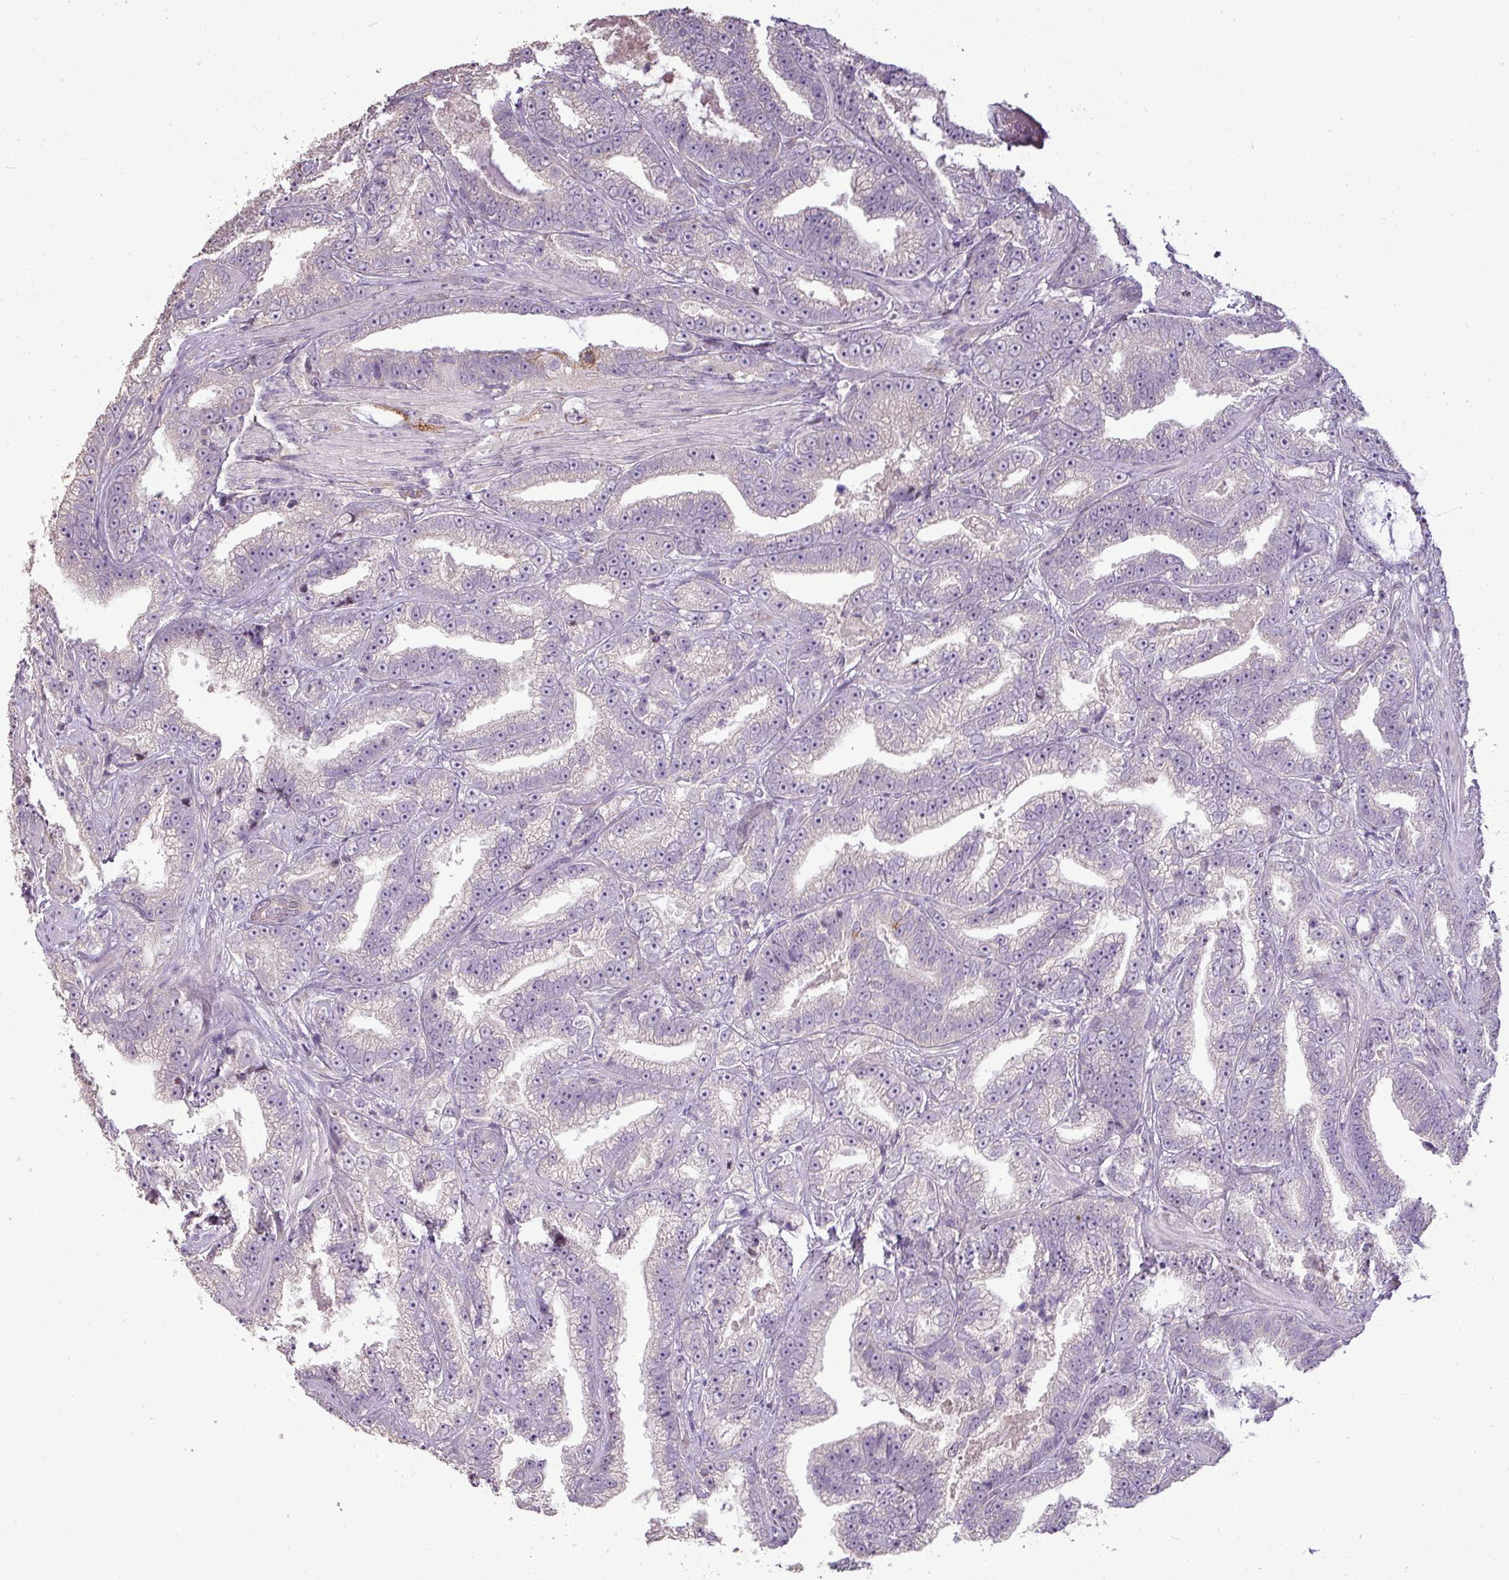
{"staining": {"intensity": "negative", "quantity": "none", "location": "none"}, "tissue": "prostate cancer", "cell_type": "Tumor cells", "image_type": "cancer", "snomed": [{"axis": "morphology", "description": "Adenocarcinoma, High grade"}, {"axis": "topography", "description": "Prostate and seminal vesicle, NOS"}], "caption": "Human adenocarcinoma (high-grade) (prostate) stained for a protein using immunohistochemistry (IHC) reveals no expression in tumor cells.", "gene": "LY9", "patient": {"sex": "male", "age": 67}}